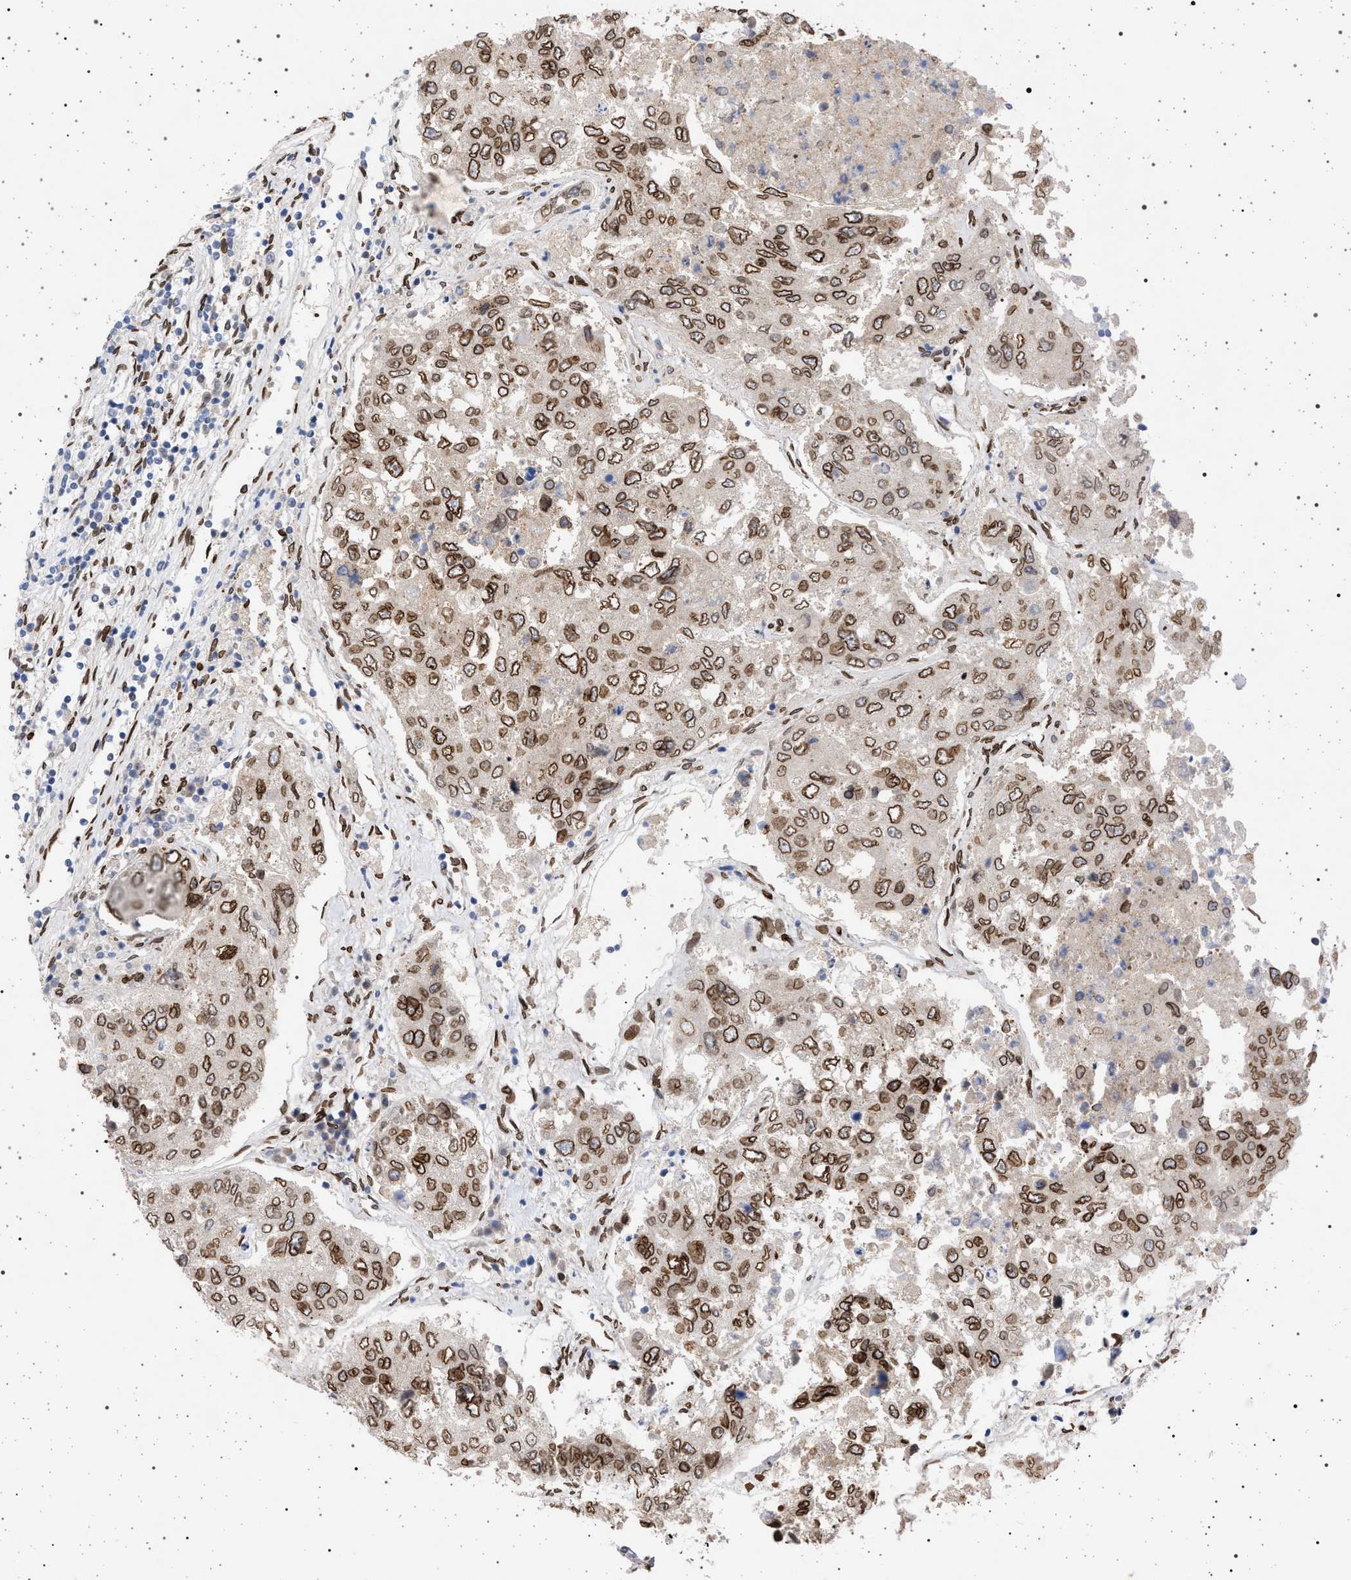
{"staining": {"intensity": "moderate", "quantity": ">75%", "location": "cytoplasmic/membranous,nuclear"}, "tissue": "urothelial cancer", "cell_type": "Tumor cells", "image_type": "cancer", "snomed": [{"axis": "morphology", "description": "Urothelial carcinoma, High grade"}, {"axis": "topography", "description": "Lymph node"}, {"axis": "topography", "description": "Urinary bladder"}], "caption": "Human urothelial cancer stained for a protein (brown) demonstrates moderate cytoplasmic/membranous and nuclear positive expression in approximately >75% of tumor cells.", "gene": "ING2", "patient": {"sex": "male", "age": 51}}